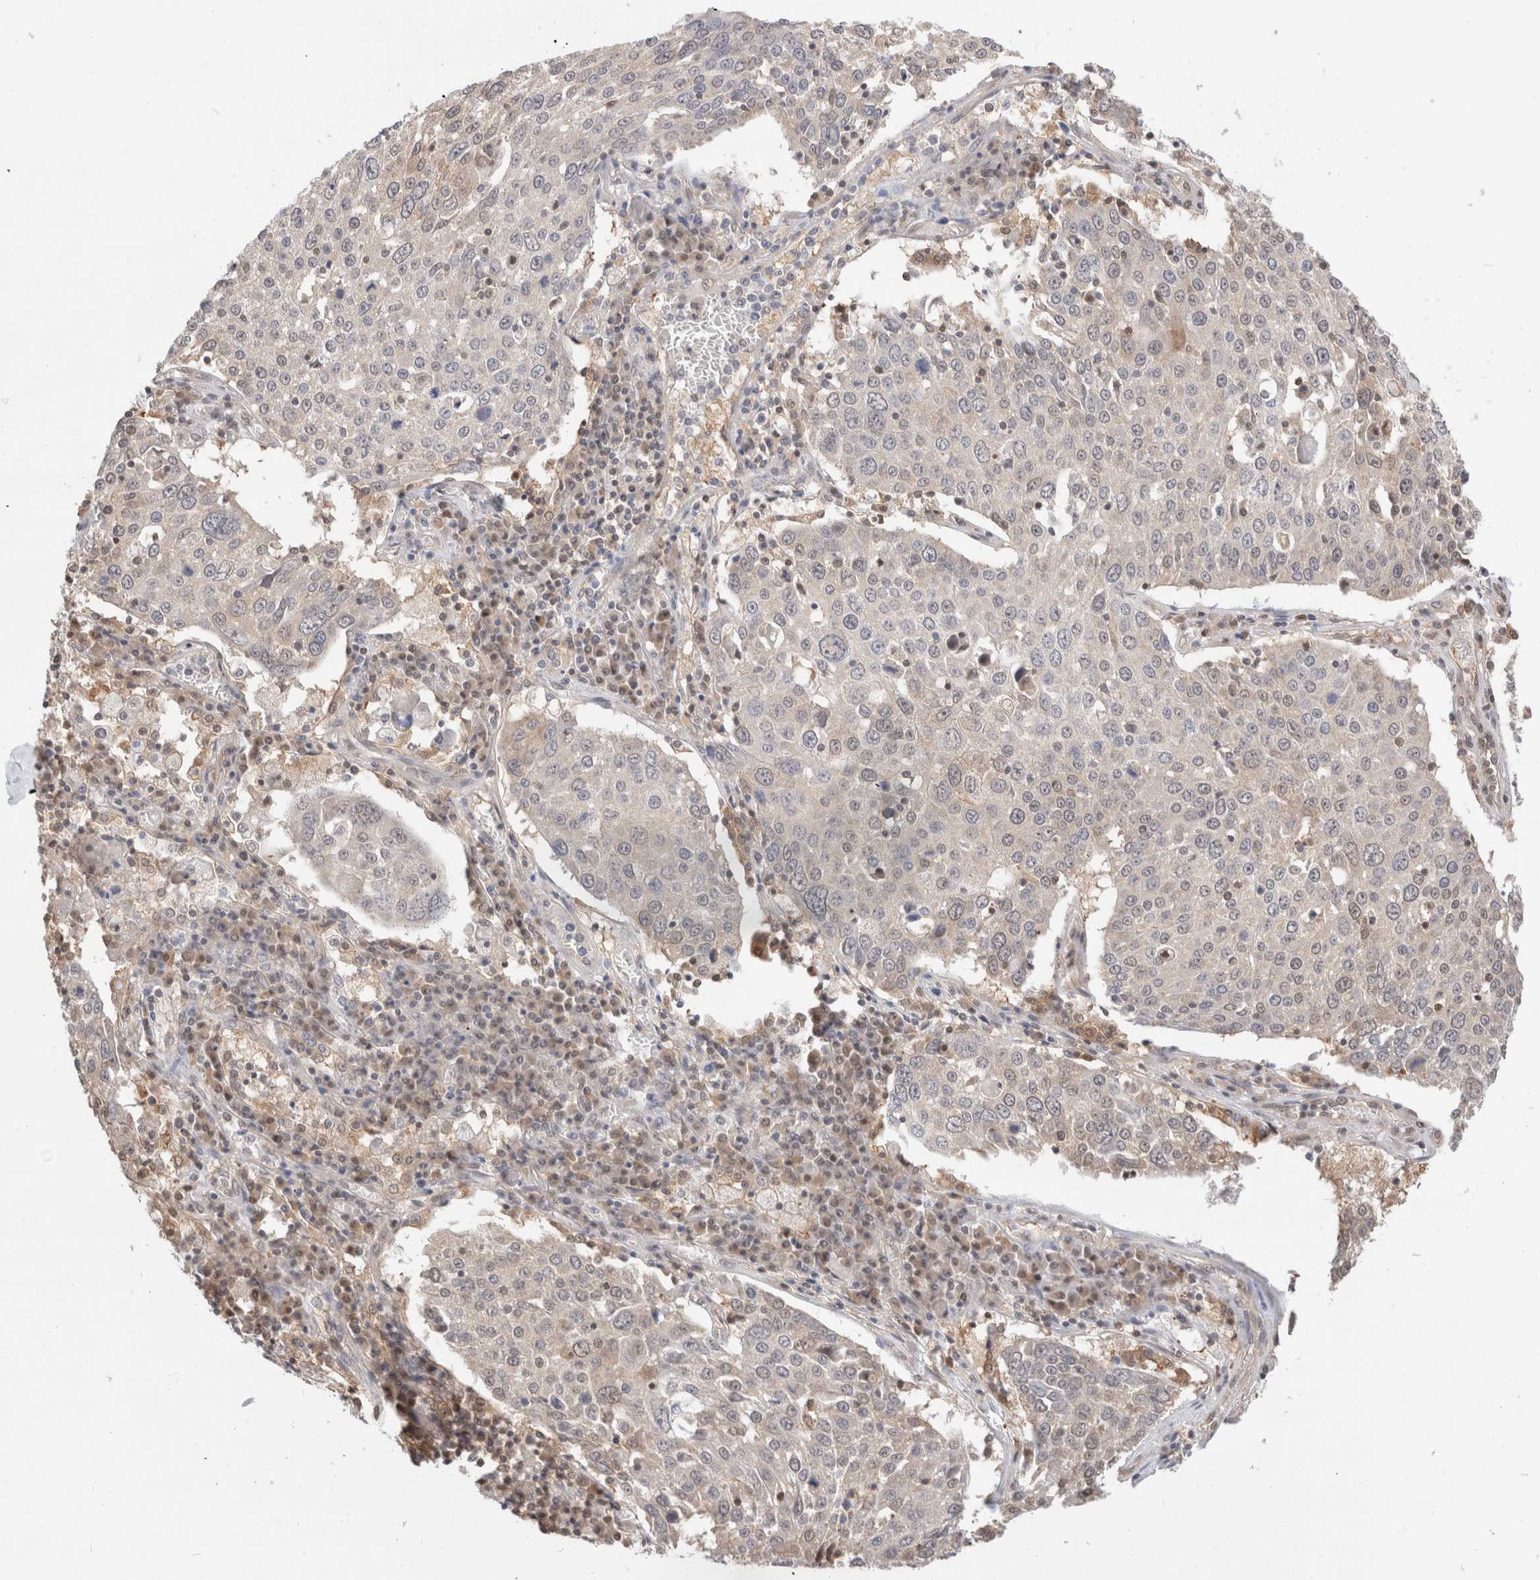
{"staining": {"intensity": "weak", "quantity": "<25%", "location": "cytoplasmic/membranous"}, "tissue": "lung cancer", "cell_type": "Tumor cells", "image_type": "cancer", "snomed": [{"axis": "morphology", "description": "Squamous cell carcinoma, NOS"}, {"axis": "topography", "description": "Lung"}], "caption": "Tumor cells are negative for protein expression in human lung squamous cell carcinoma.", "gene": "C17orf97", "patient": {"sex": "male", "age": 65}}